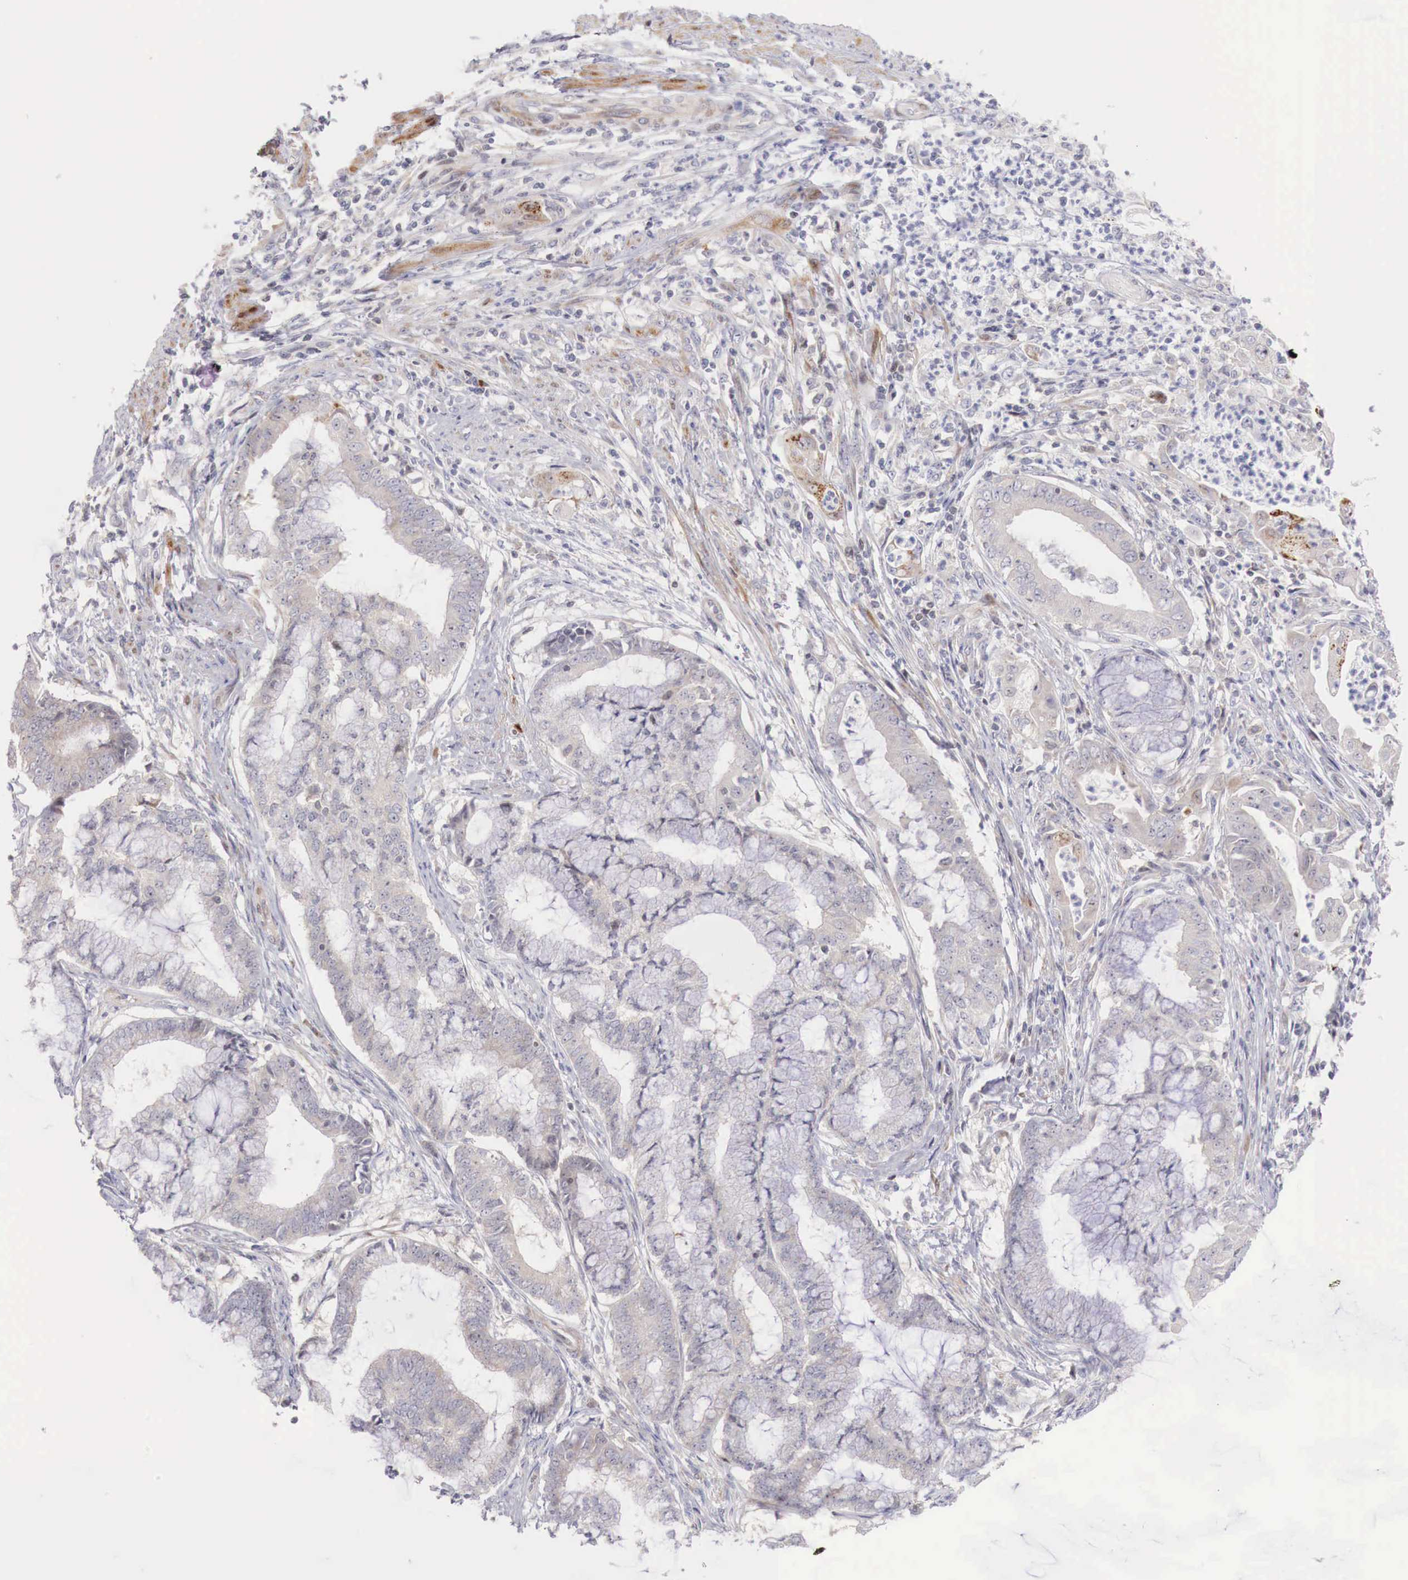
{"staining": {"intensity": "negative", "quantity": "none", "location": "none"}, "tissue": "endometrial cancer", "cell_type": "Tumor cells", "image_type": "cancer", "snomed": [{"axis": "morphology", "description": "Adenocarcinoma, NOS"}, {"axis": "topography", "description": "Endometrium"}], "caption": "IHC photomicrograph of neoplastic tissue: human endometrial cancer stained with DAB displays no significant protein positivity in tumor cells.", "gene": "CLCN5", "patient": {"sex": "female", "age": 63}}